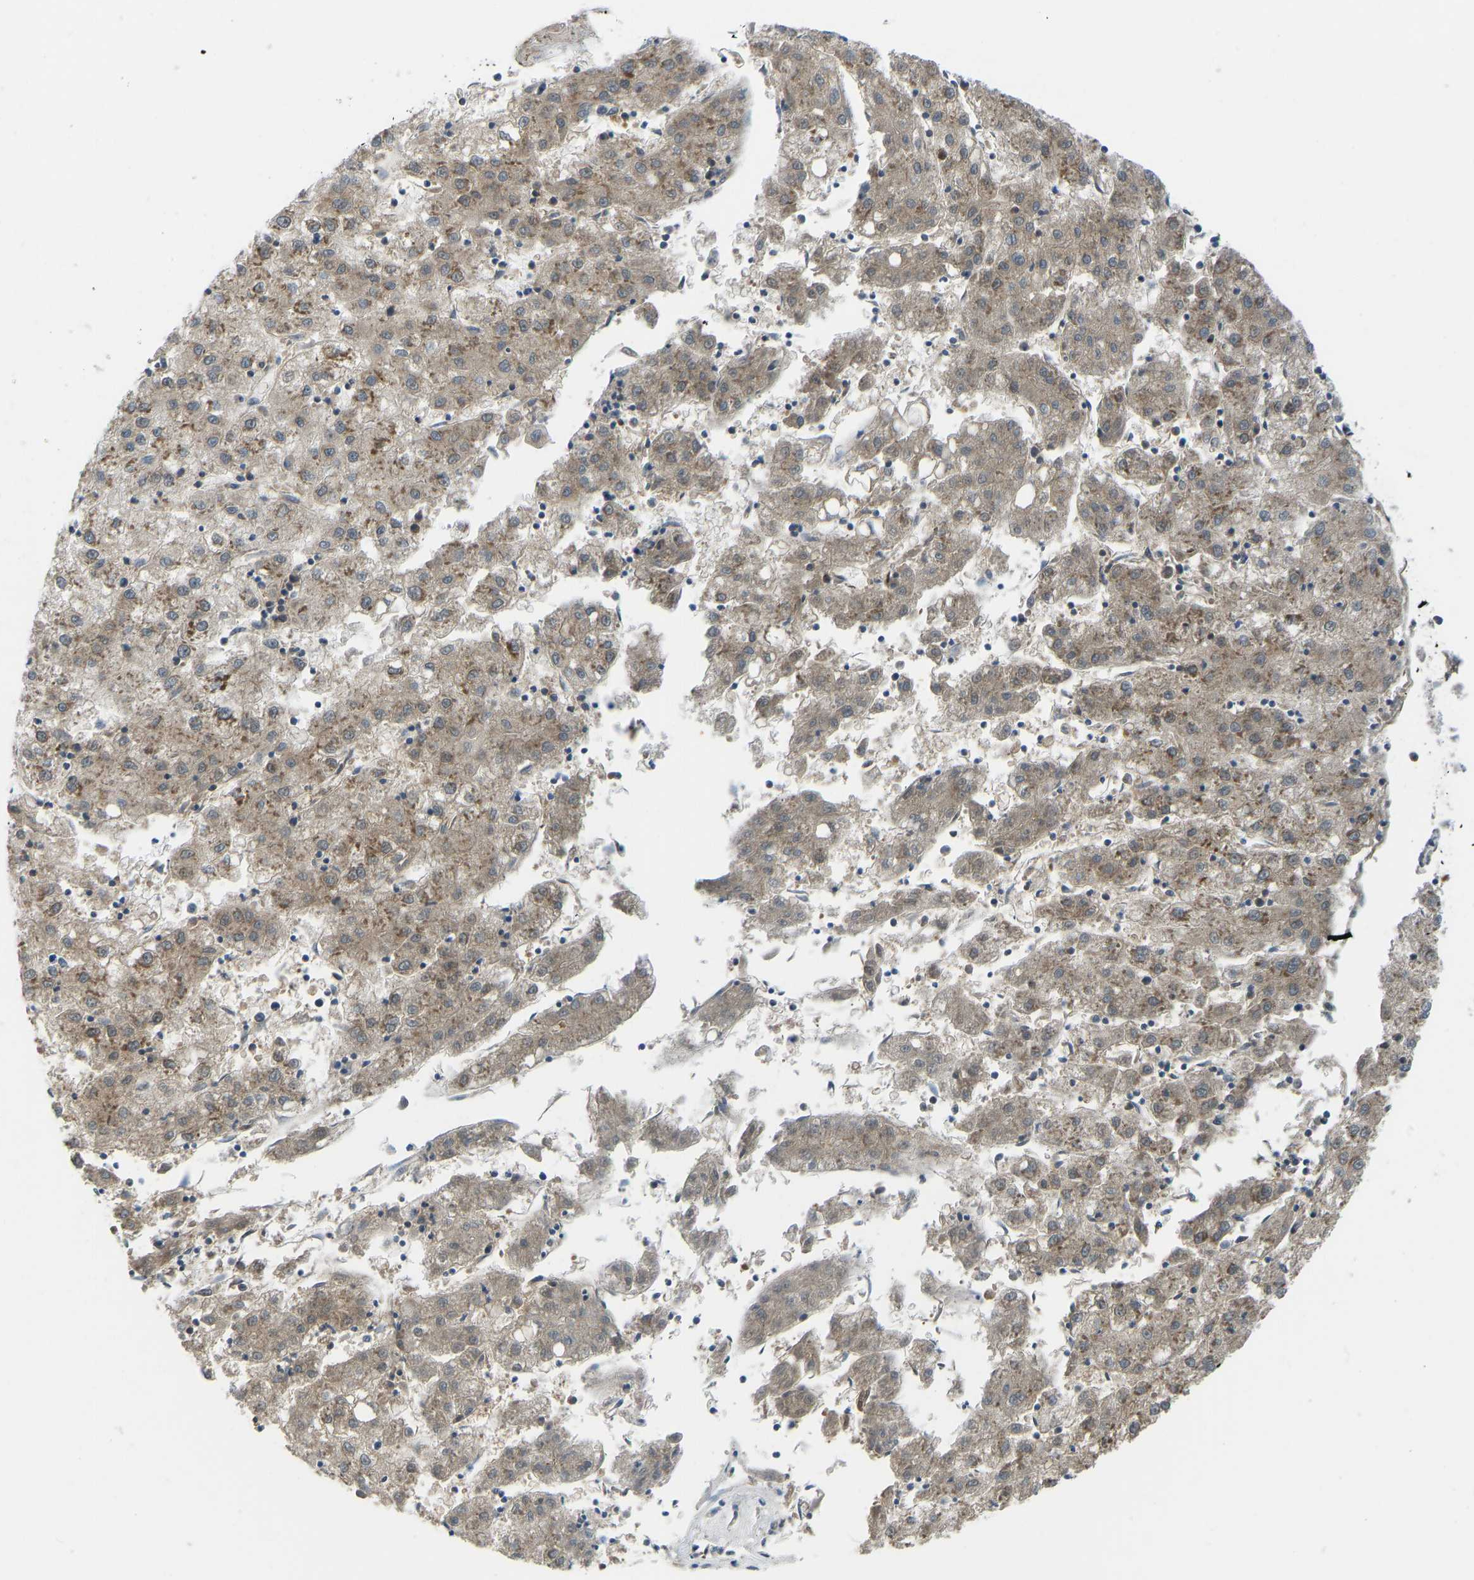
{"staining": {"intensity": "moderate", "quantity": "25%-75%", "location": "cytoplasmic/membranous"}, "tissue": "liver cancer", "cell_type": "Tumor cells", "image_type": "cancer", "snomed": [{"axis": "morphology", "description": "Carcinoma, Hepatocellular, NOS"}, {"axis": "topography", "description": "Liver"}], "caption": "Protein expression by IHC exhibits moderate cytoplasmic/membranous positivity in approximately 25%-75% of tumor cells in hepatocellular carcinoma (liver).", "gene": "CCT8", "patient": {"sex": "male", "age": 72}}